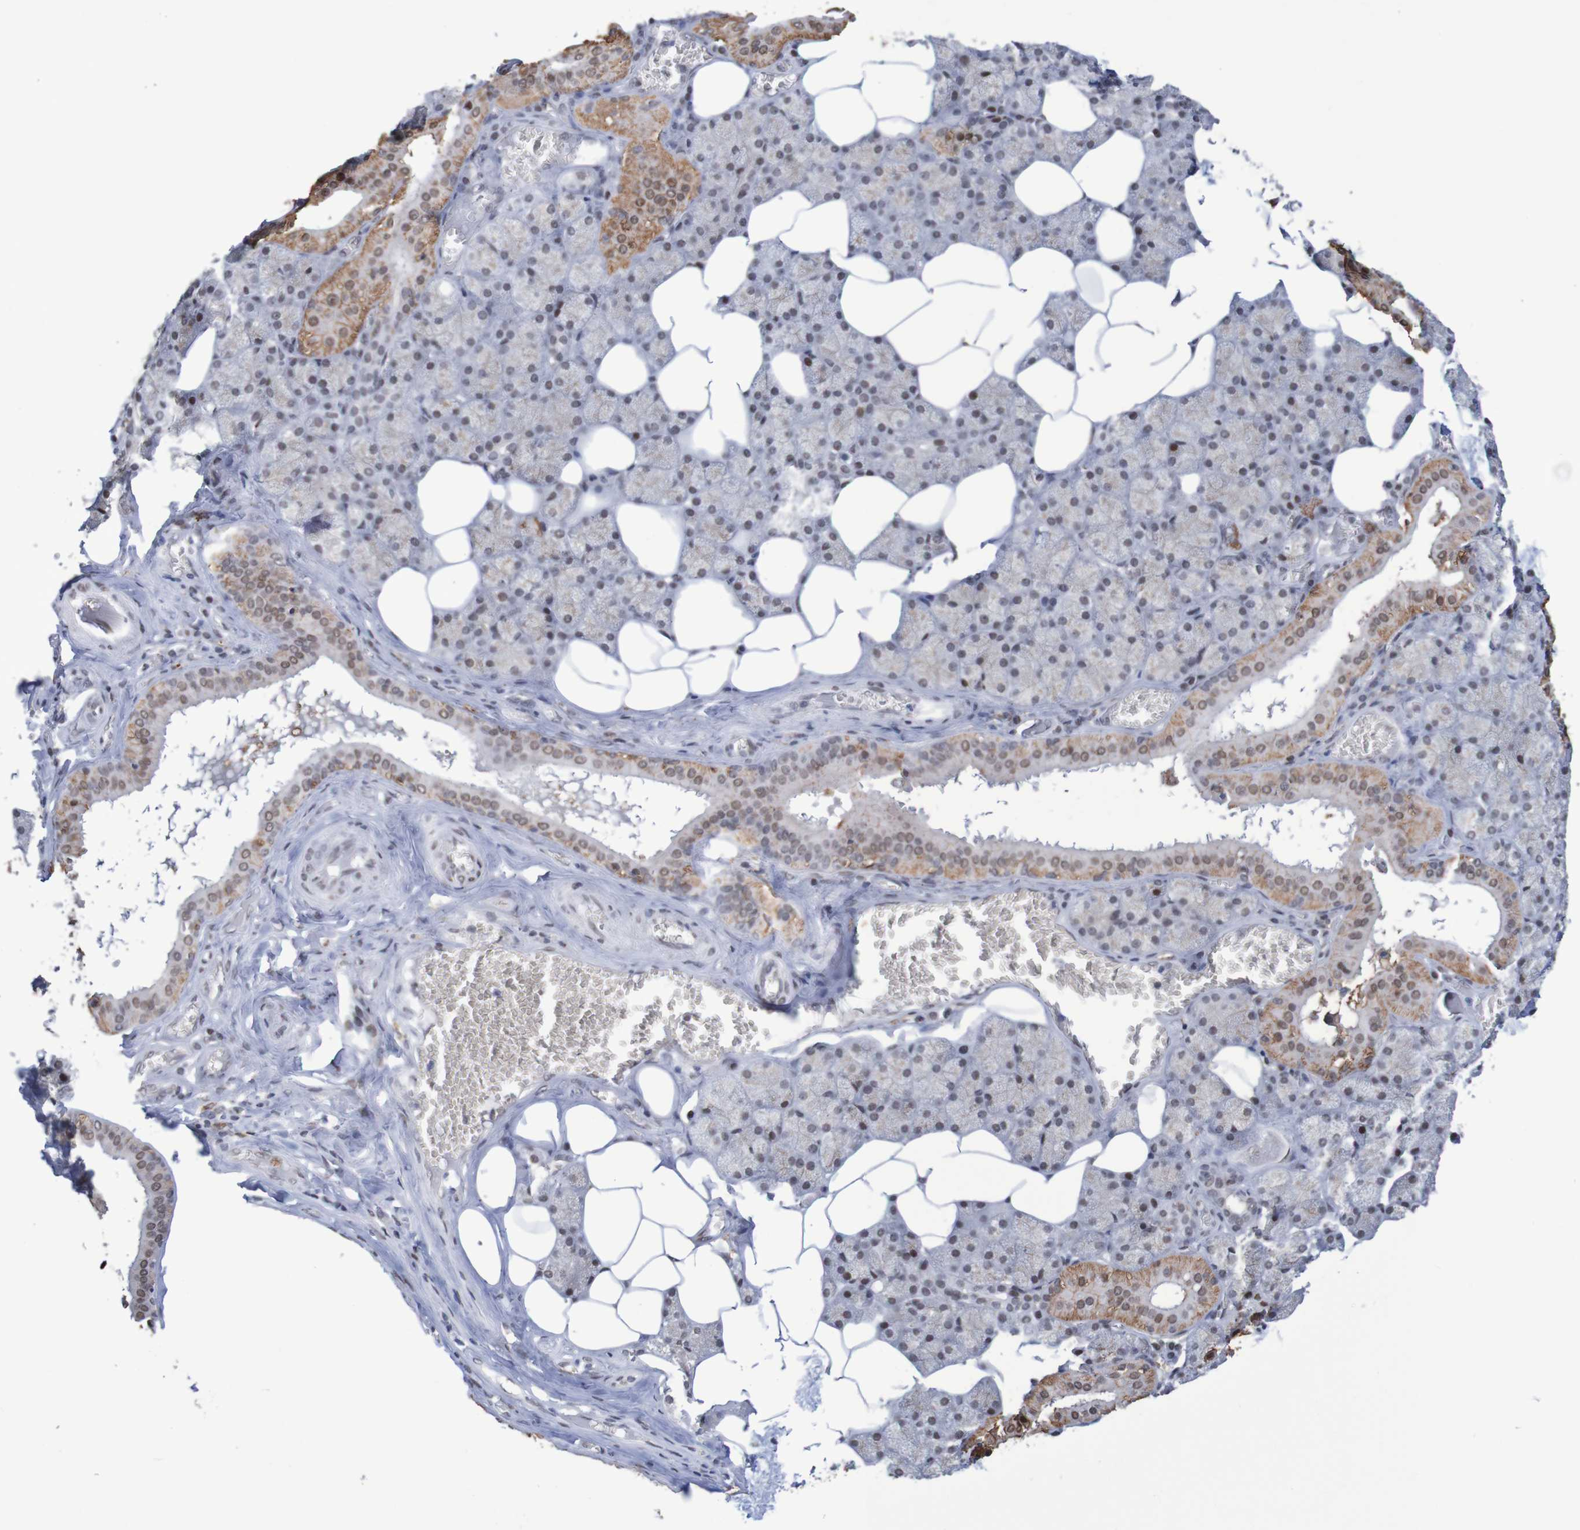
{"staining": {"intensity": "weak", "quantity": "25%-75%", "location": "cytoplasmic/membranous,nuclear"}, "tissue": "salivary gland", "cell_type": "Glandular cells", "image_type": "normal", "snomed": [{"axis": "morphology", "description": "Normal tissue, NOS"}, {"axis": "topography", "description": "Salivary gland"}], "caption": "Approximately 25%-75% of glandular cells in normal human salivary gland reveal weak cytoplasmic/membranous,nuclear protein staining as visualized by brown immunohistochemical staining.", "gene": "MRTFB", "patient": {"sex": "male", "age": 62}}